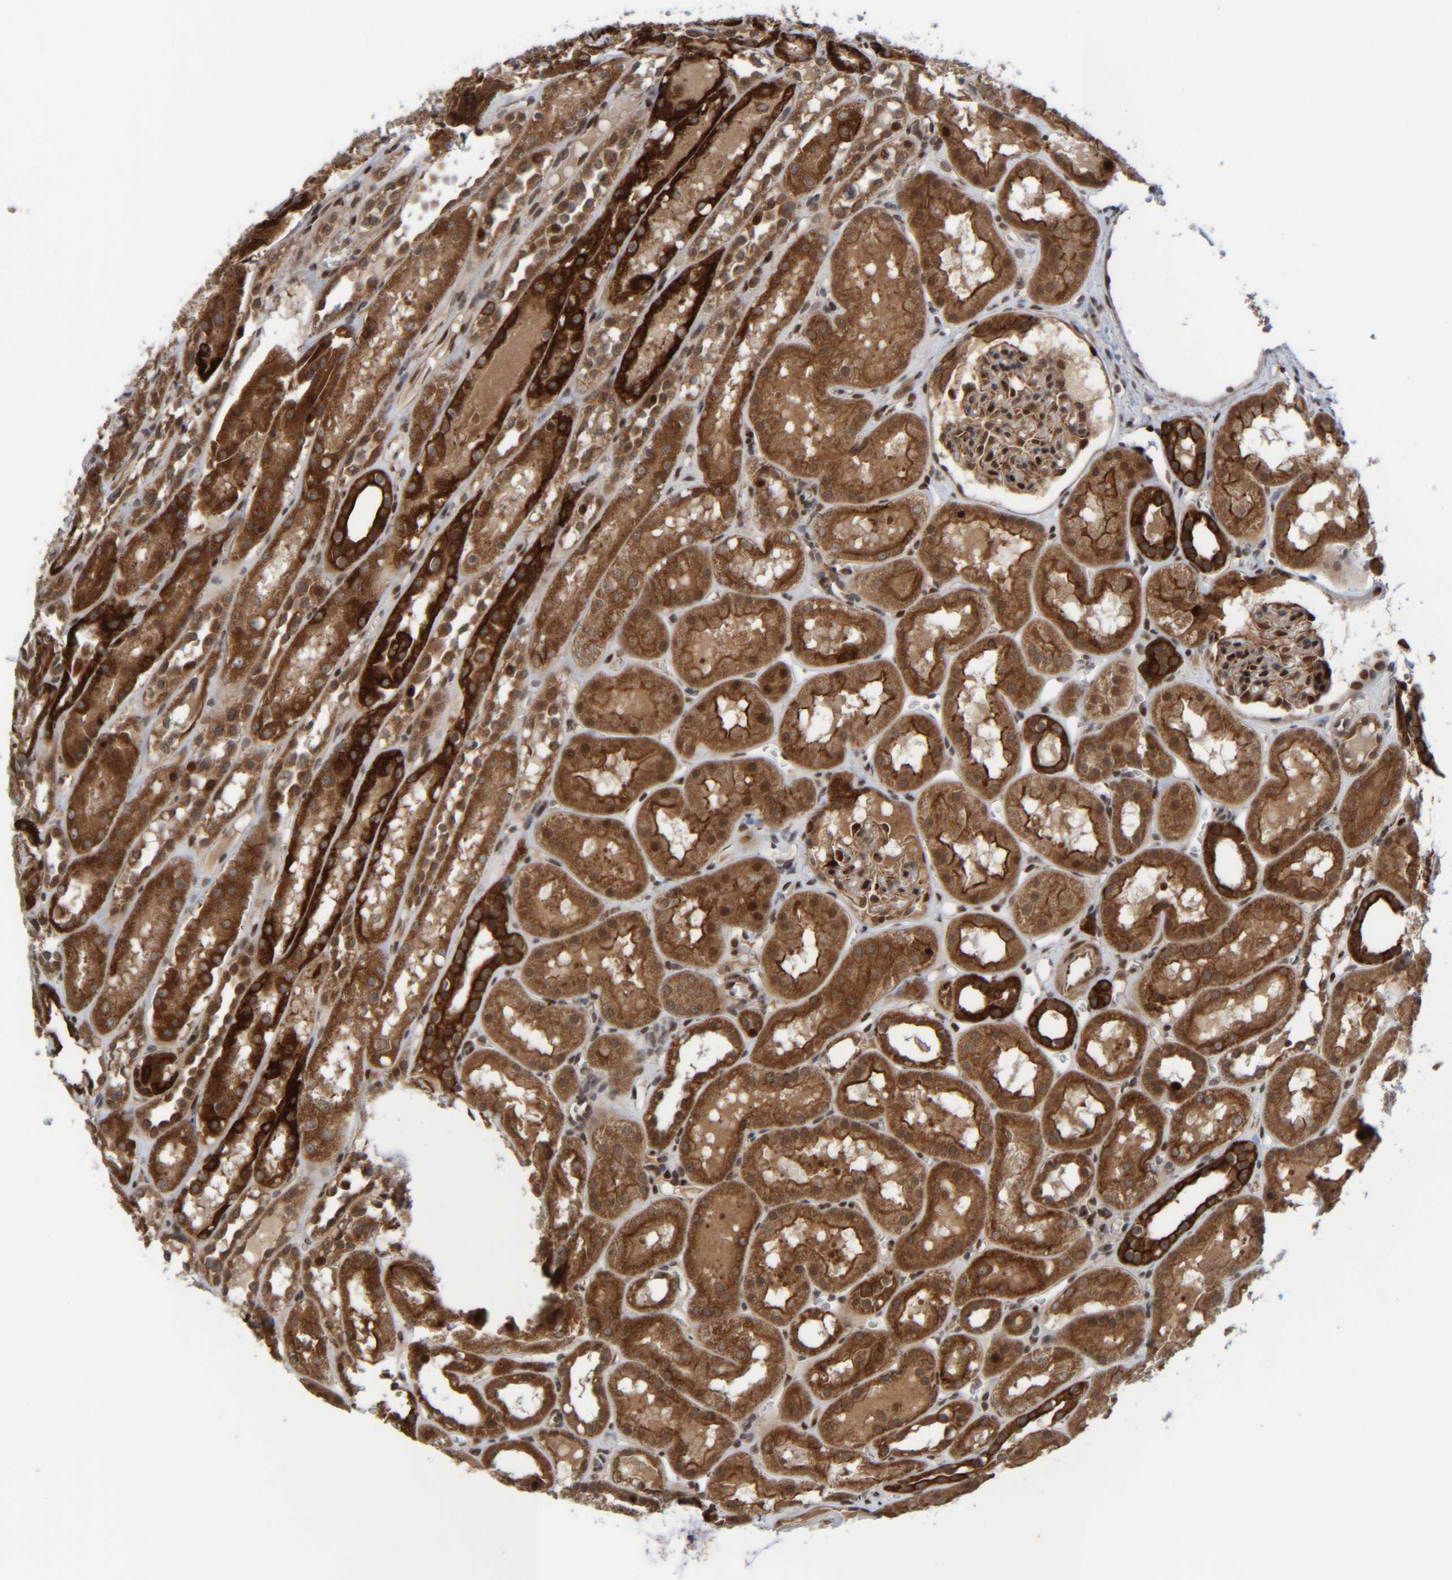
{"staining": {"intensity": "strong", "quantity": "25%-75%", "location": "cytoplasmic/membranous,nuclear"}, "tissue": "kidney", "cell_type": "Cells in glomeruli", "image_type": "normal", "snomed": [{"axis": "morphology", "description": "Normal tissue, NOS"}, {"axis": "topography", "description": "Kidney"}, {"axis": "topography", "description": "Urinary bladder"}], "caption": "Immunohistochemical staining of normal human kidney displays strong cytoplasmic/membranous,nuclear protein staining in about 25%-75% of cells in glomeruli. (Stains: DAB in brown, nuclei in blue, Microscopy: brightfield microscopy at high magnification).", "gene": "CCDC57", "patient": {"sex": "male", "age": 16}}